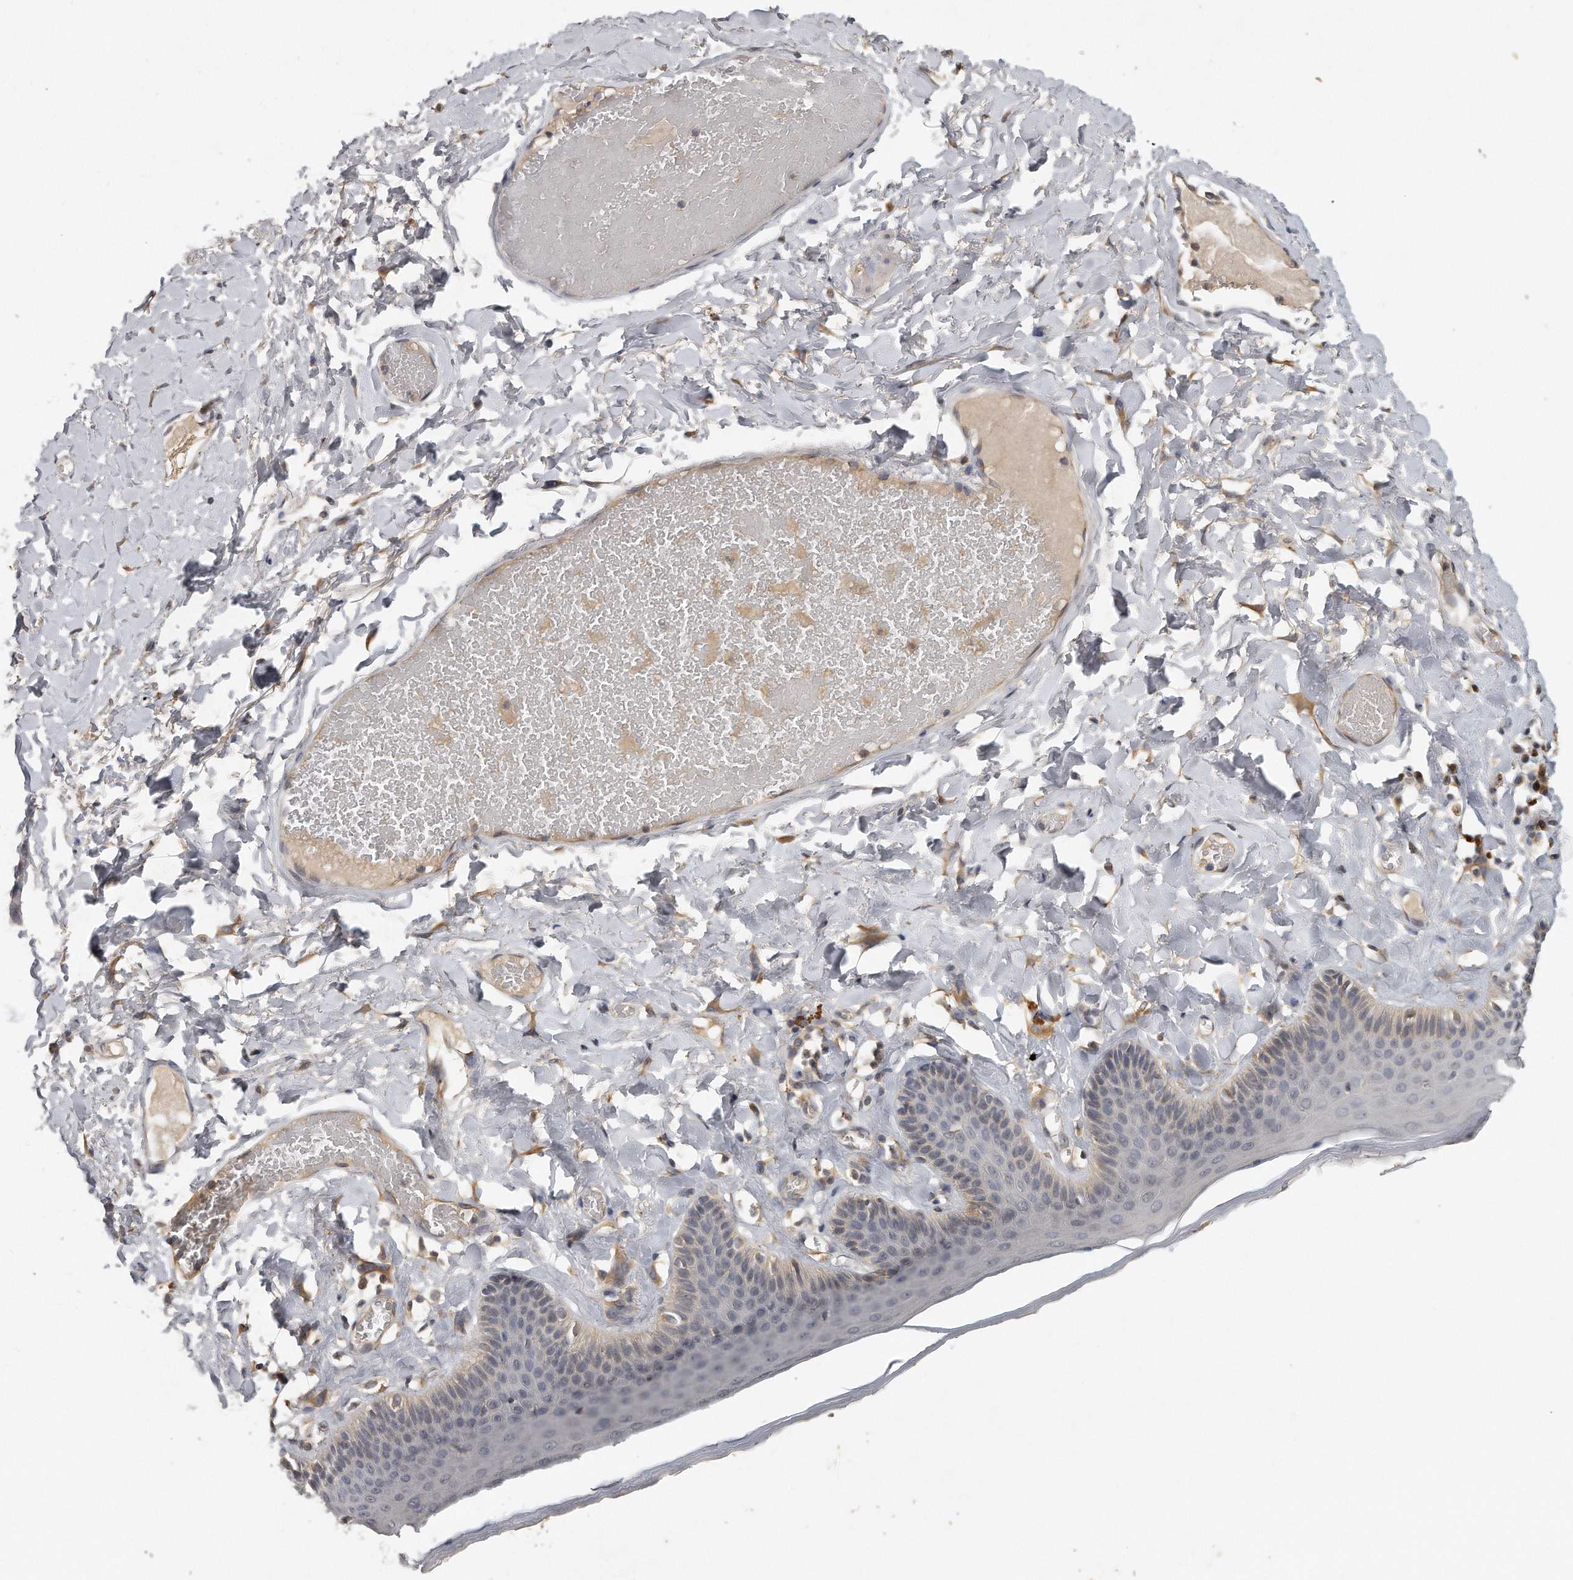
{"staining": {"intensity": "moderate", "quantity": "<25%", "location": "cytoplasmic/membranous"}, "tissue": "skin", "cell_type": "Epidermal cells", "image_type": "normal", "snomed": [{"axis": "morphology", "description": "Normal tissue, NOS"}, {"axis": "topography", "description": "Anal"}], "caption": "This histopathology image exhibits normal skin stained with immunohistochemistry (IHC) to label a protein in brown. The cytoplasmic/membranous of epidermal cells show moderate positivity for the protein. Nuclei are counter-stained blue.", "gene": "TRAPPC14", "patient": {"sex": "male", "age": 69}}